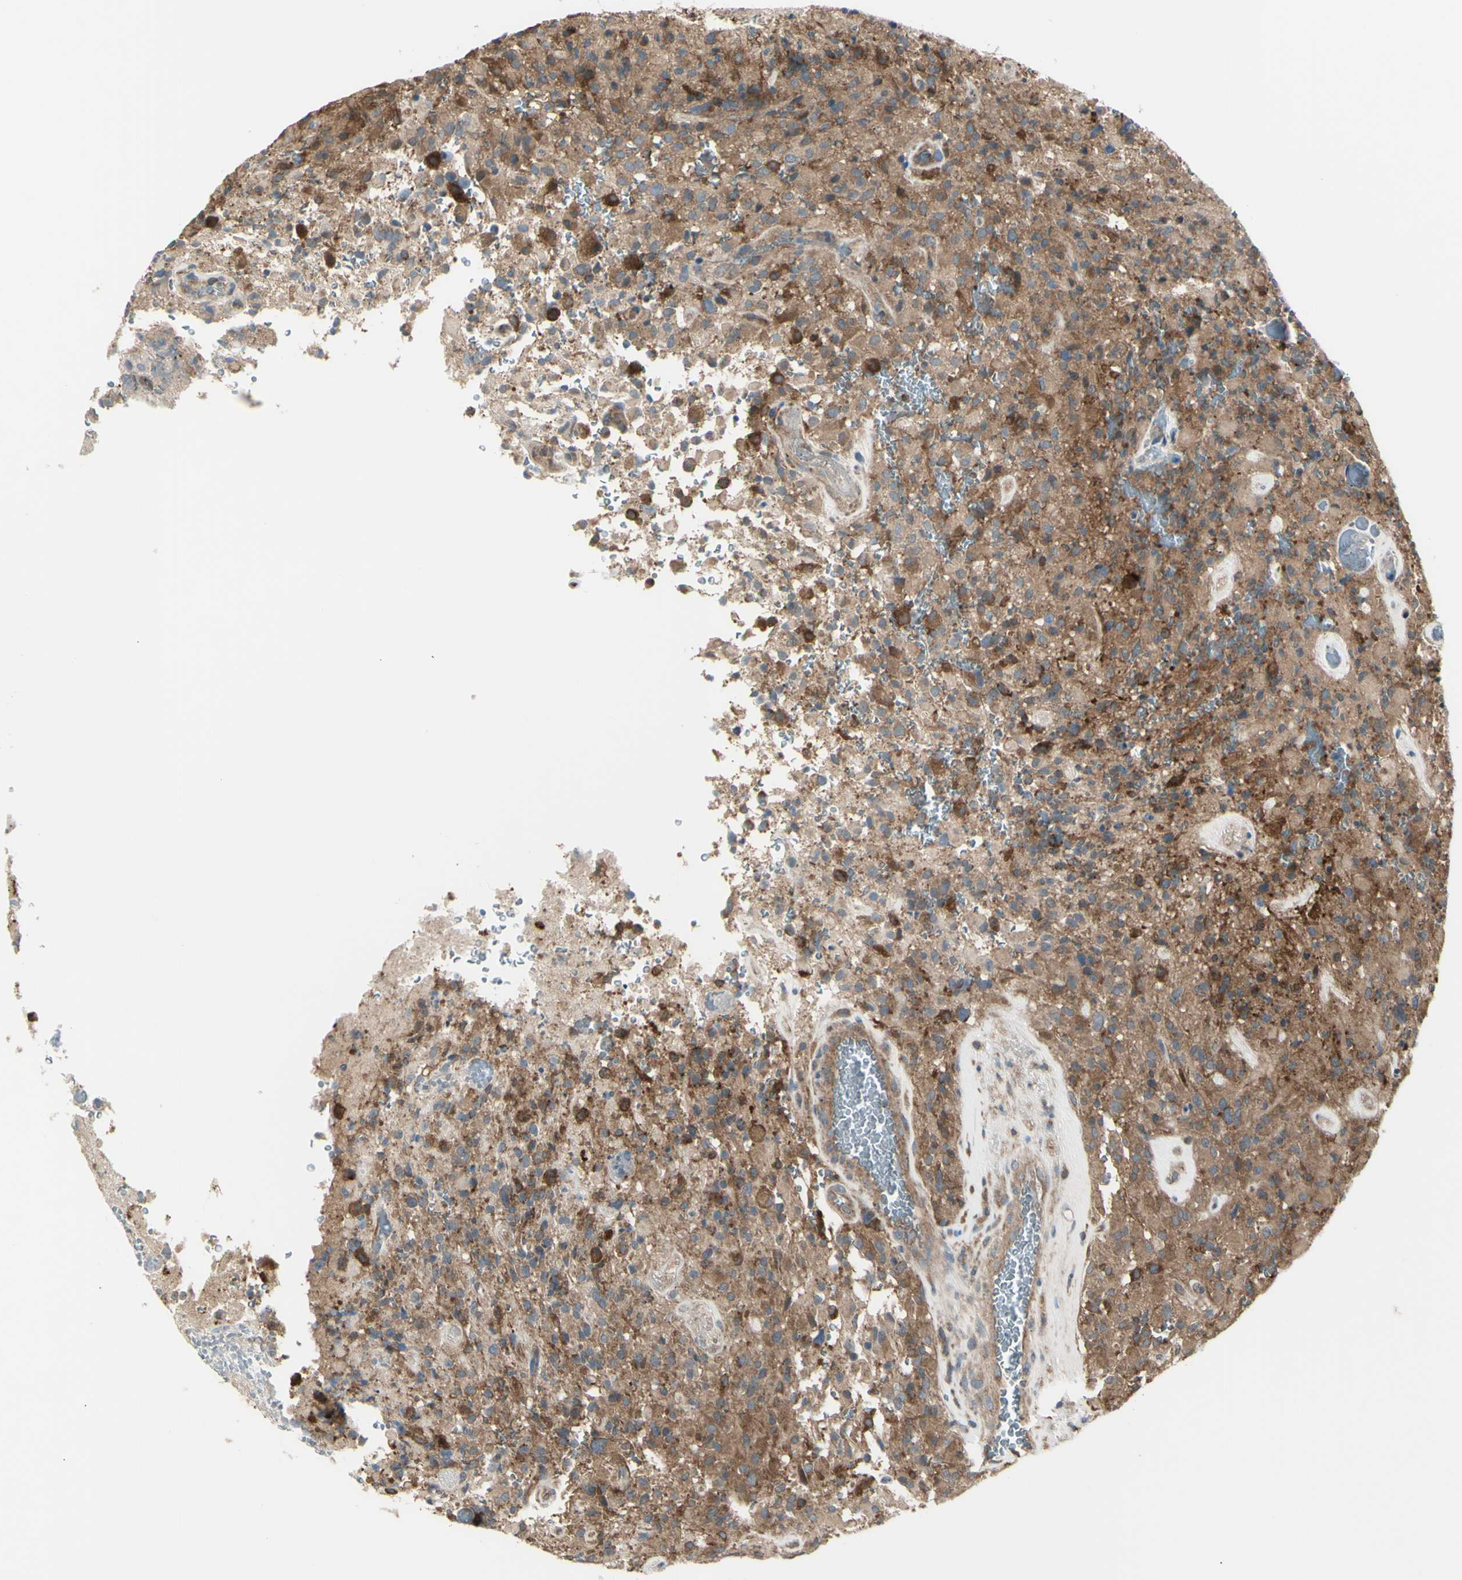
{"staining": {"intensity": "moderate", "quantity": "25%-75%", "location": "cytoplasmic/membranous"}, "tissue": "glioma", "cell_type": "Tumor cells", "image_type": "cancer", "snomed": [{"axis": "morphology", "description": "Glioma, malignant, High grade"}, {"axis": "topography", "description": "Brain"}], "caption": "Malignant glioma (high-grade) tissue displays moderate cytoplasmic/membranous staining in about 25%-75% of tumor cells", "gene": "IGSF9B", "patient": {"sex": "male", "age": 71}}